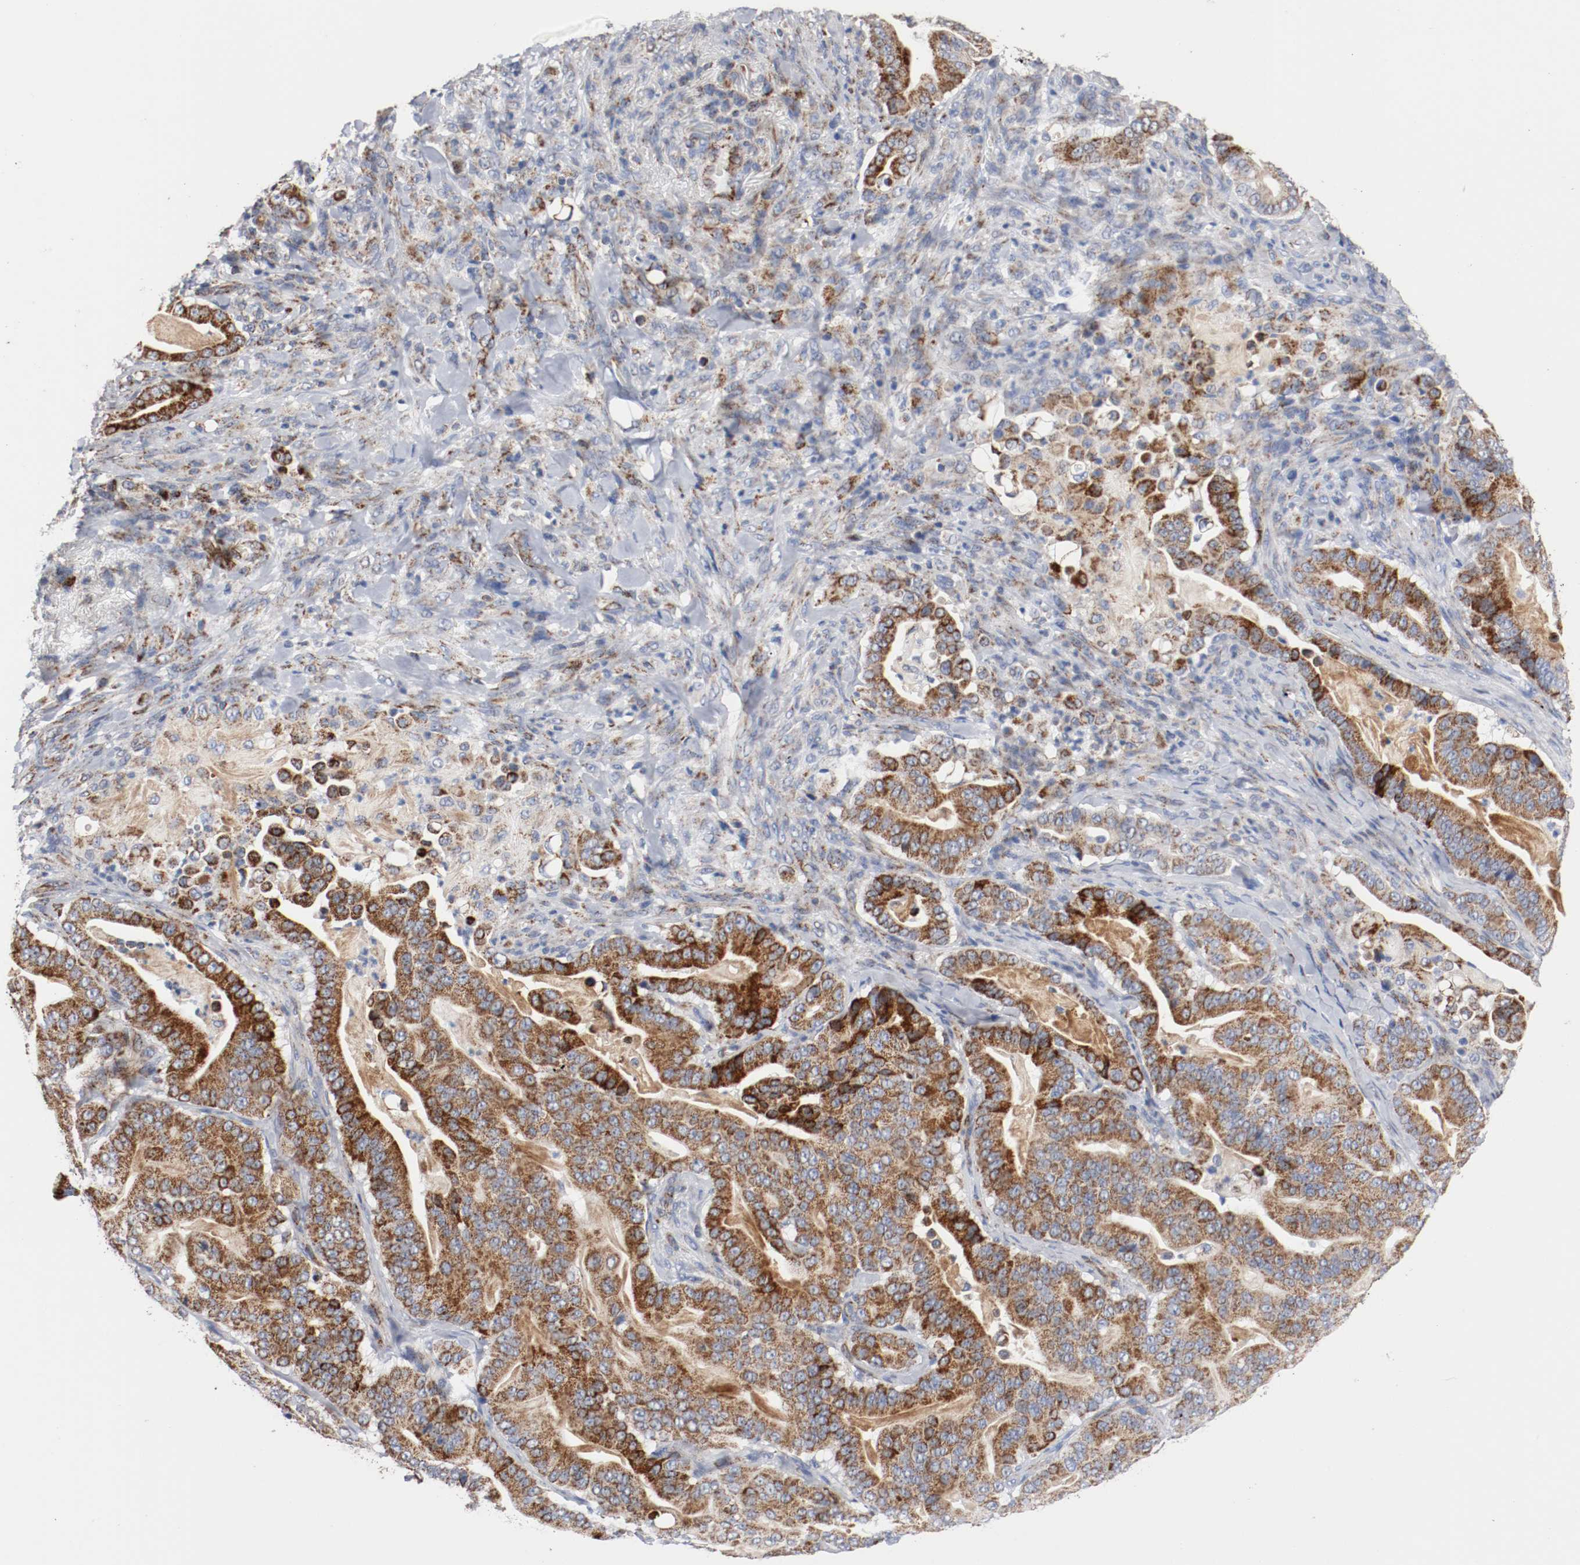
{"staining": {"intensity": "strong", "quantity": ">75%", "location": "cytoplasmic/membranous"}, "tissue": "pancreatic cancer", "cell_type": "Tumor cells", "image_type": "cancer", "snomed": [{"axis": "morphology", "description": "Adenocarcinoma, NOS"}, {"axis": "topography", "description": "Pancreas"}], "caption": "The micrograph exhibits a brown stain indicating the presence of a protein in the cytoplasmic/membranous of tumor cells in pancreatic cancer.", "gene": "TUBD1", "patient": {"sex": "male", "age": 63}}